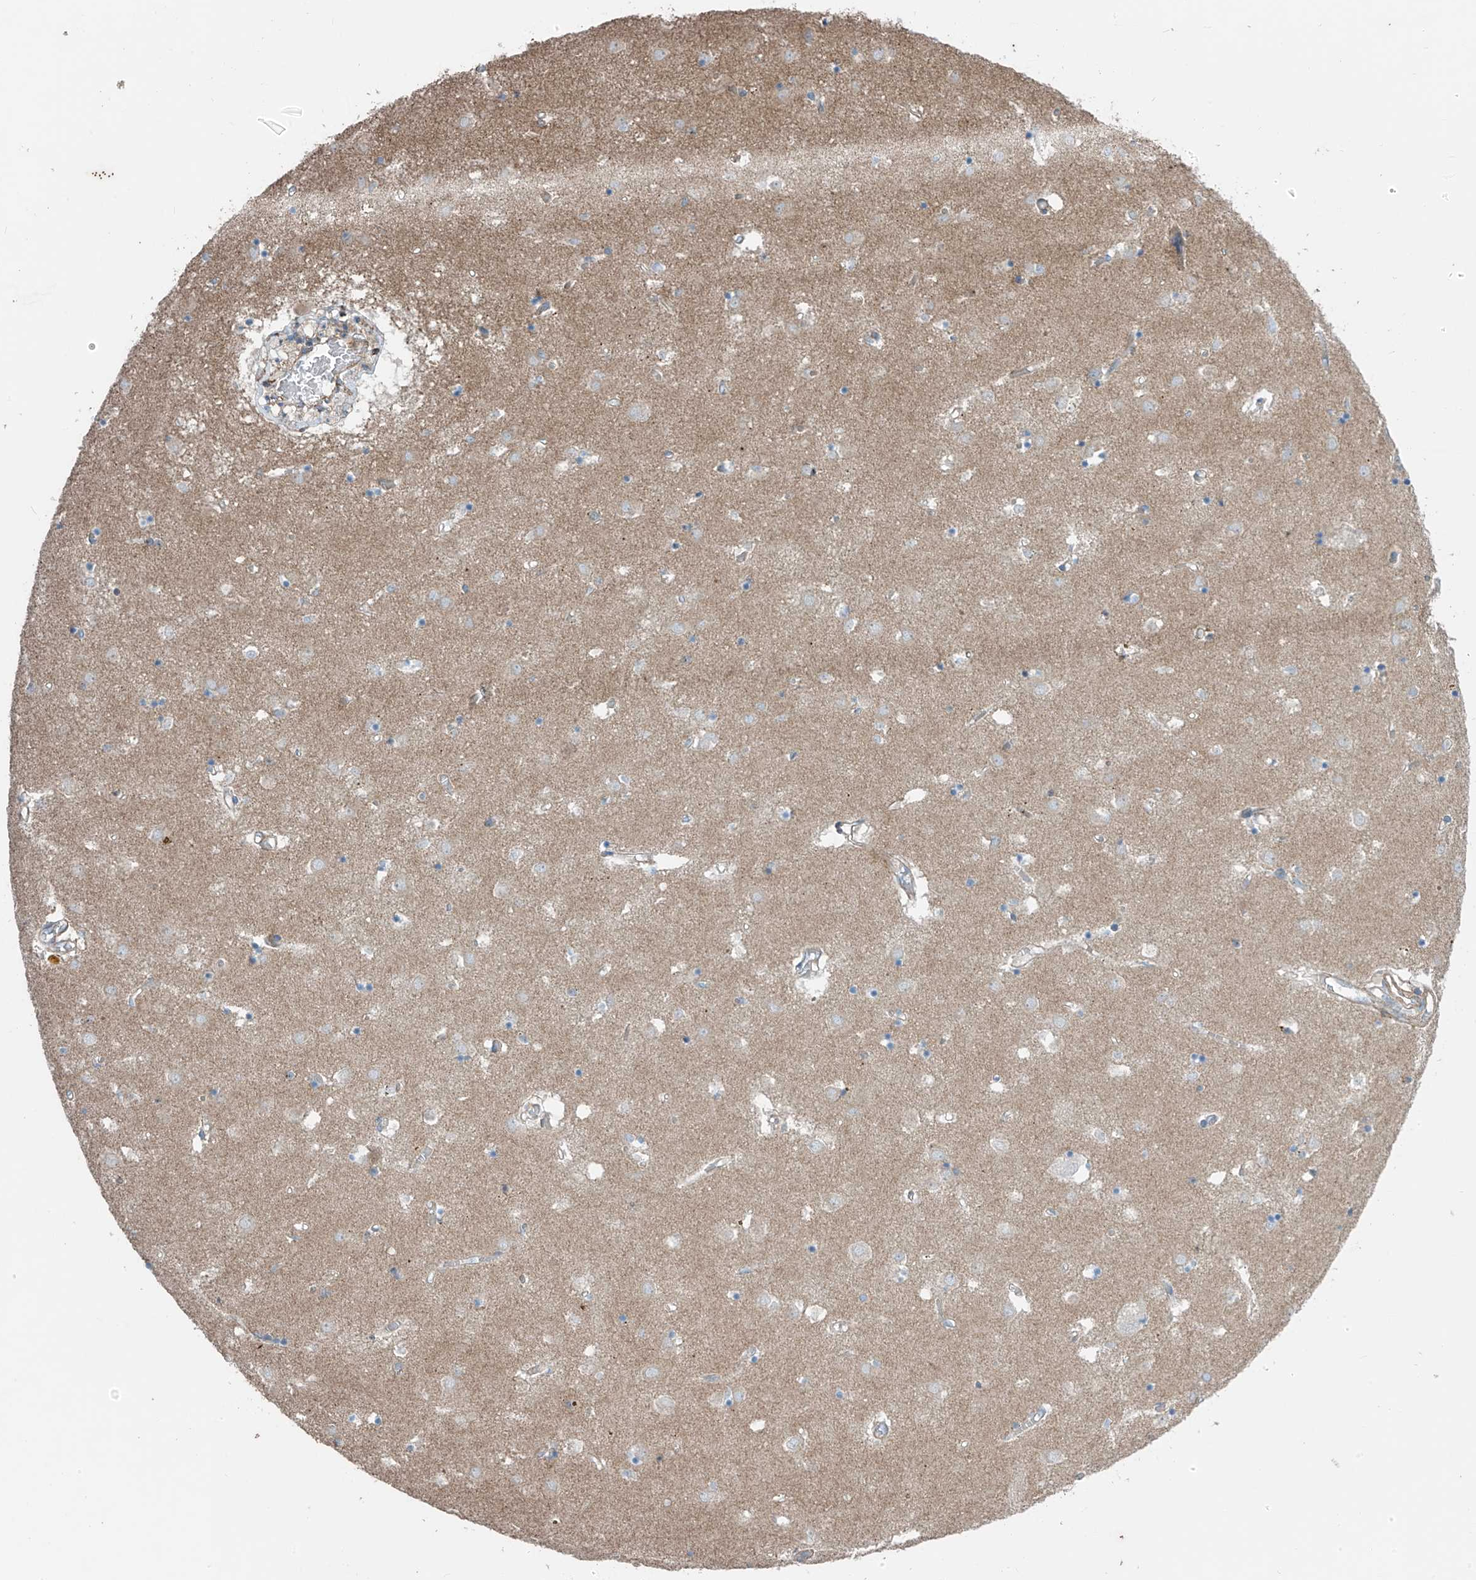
{"staining": {"intensity": "negative", "quantity": "none", "location": "none"}, "tissue": "caudate", "cell_type": "Glial cells", "image_type": "normal", "snomed": [{"axis": "morphology", "description": "Normal tissue, NOS"}, {"axis": "topography", "description": "Lateral ventricle wall"}], "caption": "A micrograph of caudate stained for a protein demonstrates no brown staining in glial cells.", "gene": "SLC1A5", "patient": {"sex": "male", "age": 70}}